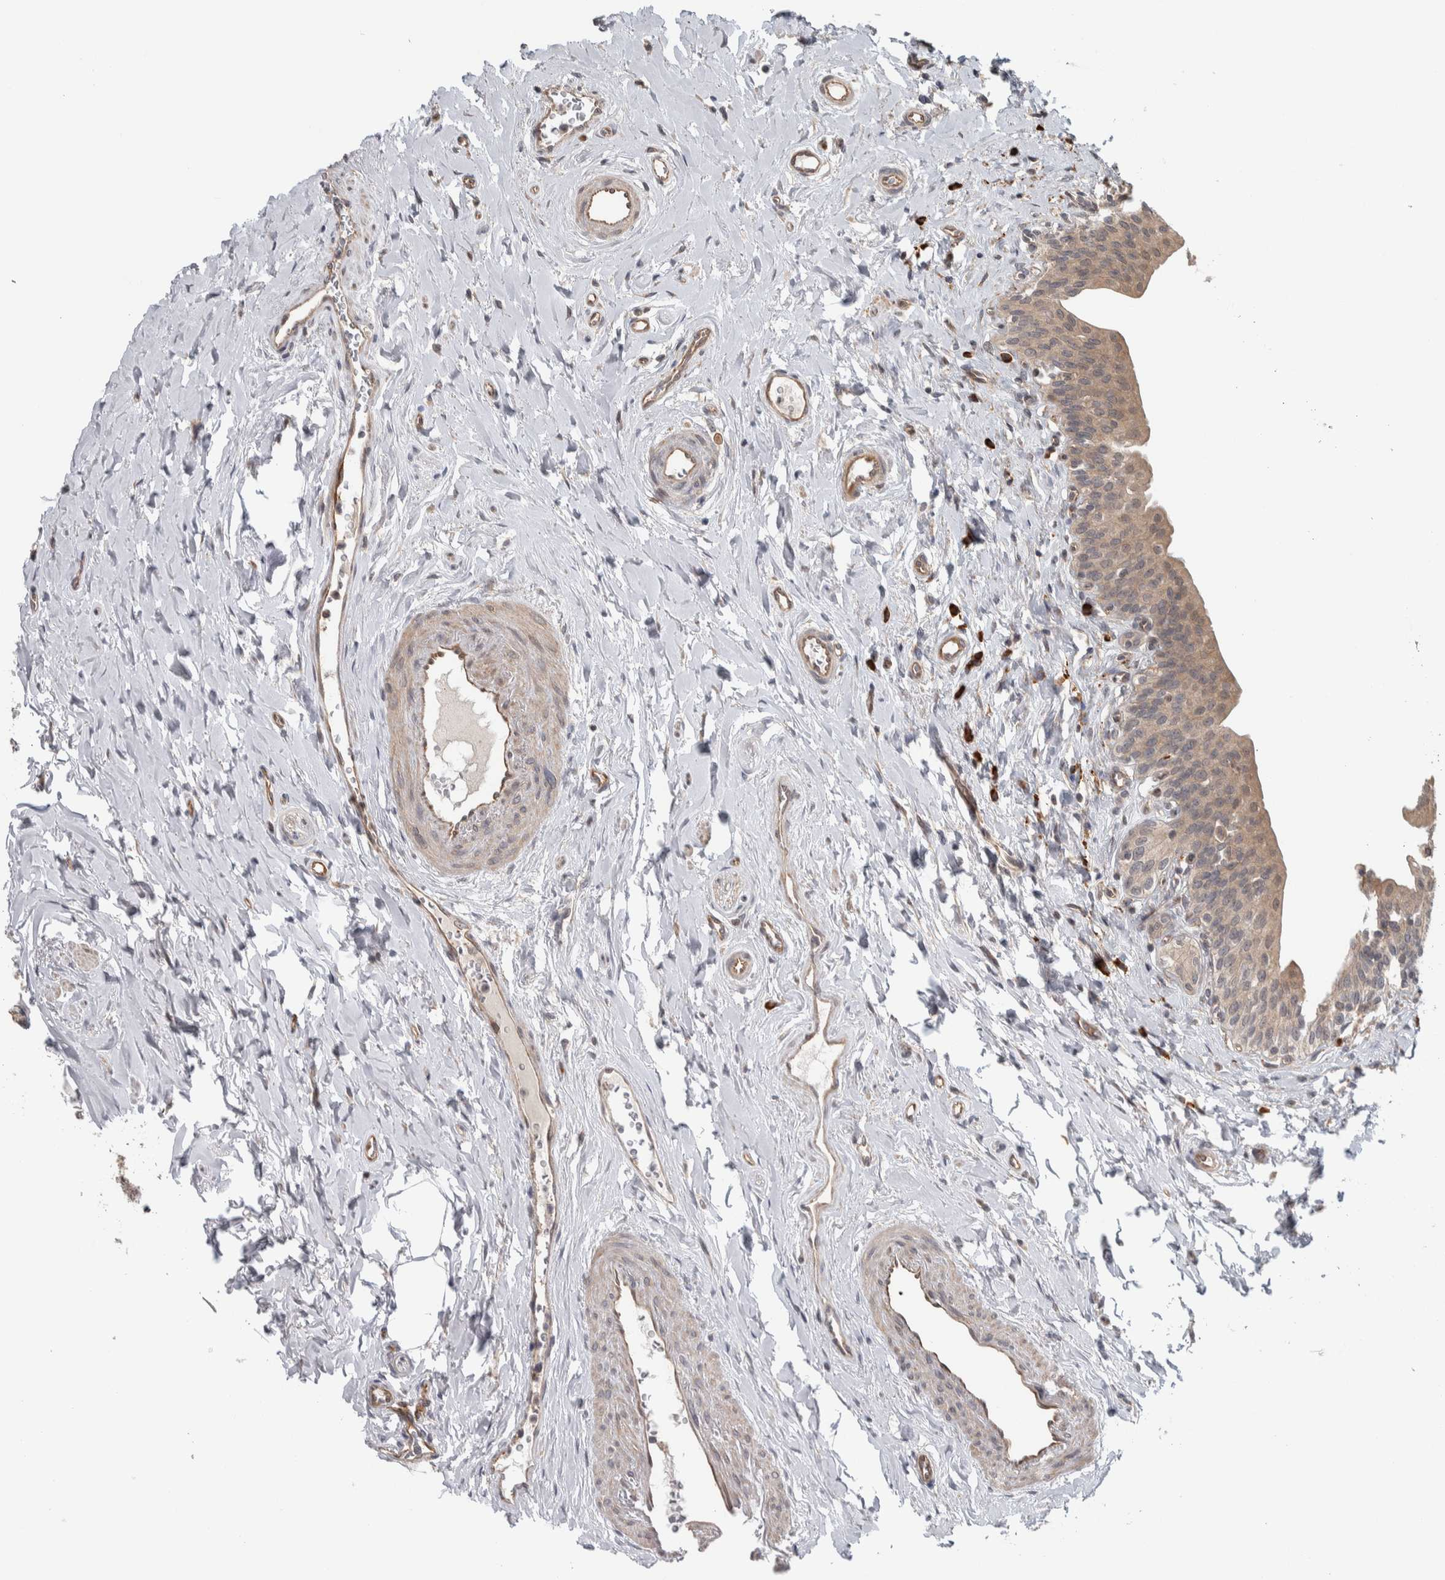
{"staining": {"intensity": "weak", "quantity": ">75%", "location": "cytoplasmic/membranous,nuclear"}, "tissue": "urinary bladder", "cell_type": "Urothelial cells", "image_type": "normal", "snomed": [{"axis": "morphology", "description": "Normal tissue, NOS"}, {"axis": "topography", "description": "Urinary bladder"}], "caption": "The immunohistochemical stain highlights weak cytoplasmic/membranous,nuclear expression in urothelial cells of benign urinary bladder. (brown staining indicates protein expression, while blue staining denotes nuclei).", "gene": "TBC1D31", "patient": {"sex": "male", "age": 83}}